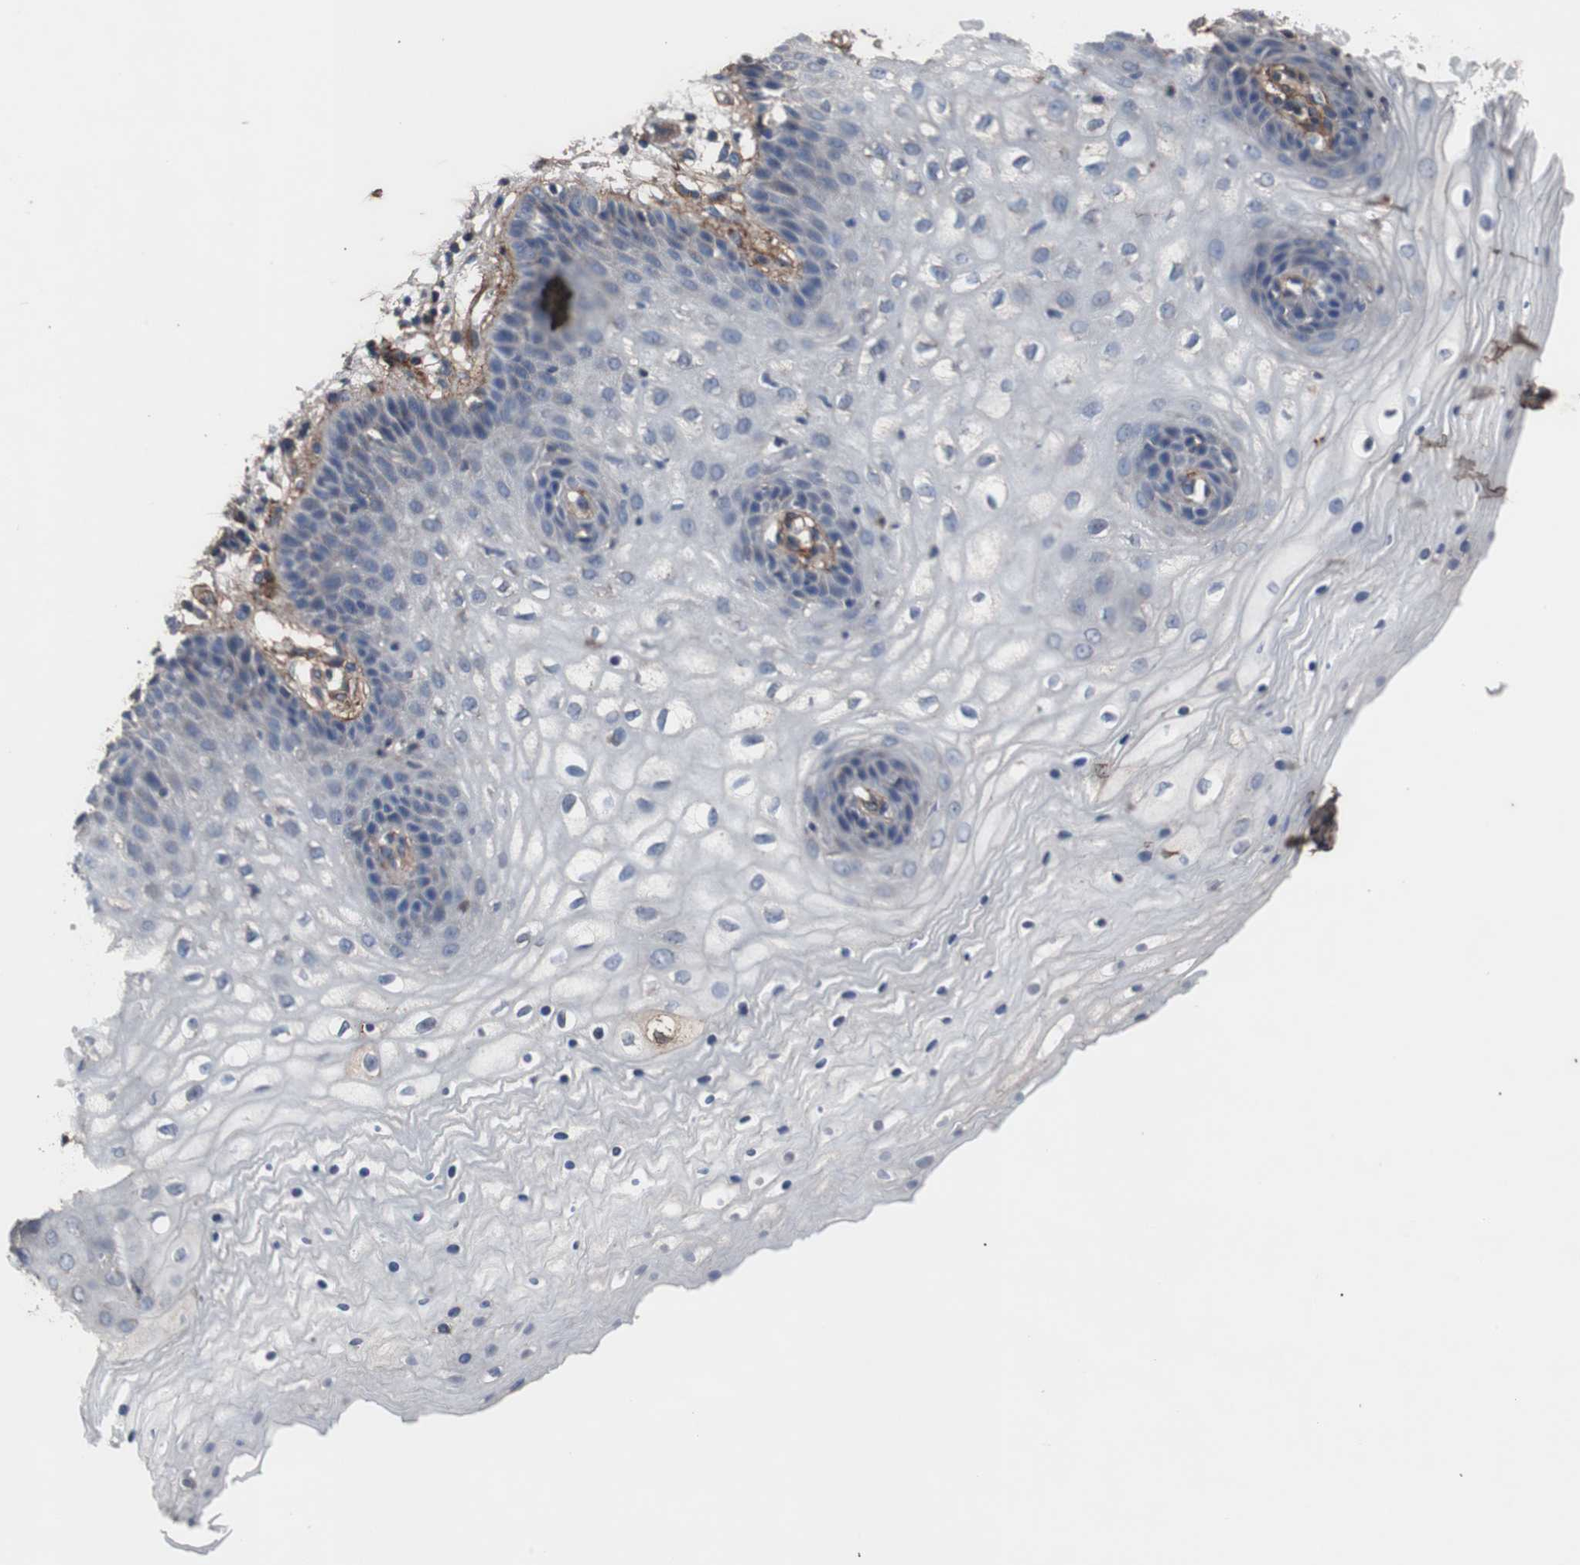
{"staining": {"intensity": "negative", "quantity": "none", "location": "none"}, "tissue": "vagina", "cell_type": "Squamous epithelial cells", "image_type": "normal", "snomed": [{"axis": "morphology", "description": "Normal tissue, NOS"}, {"axis": "topography", "description": "Vagina"}], "caption": "Squamous epithelial cells show no significant positivity in benign vagina. (DAB IHC, high magnification).", "gene": "COL6A2", "patient": {"sex": "female", "age": 34}}